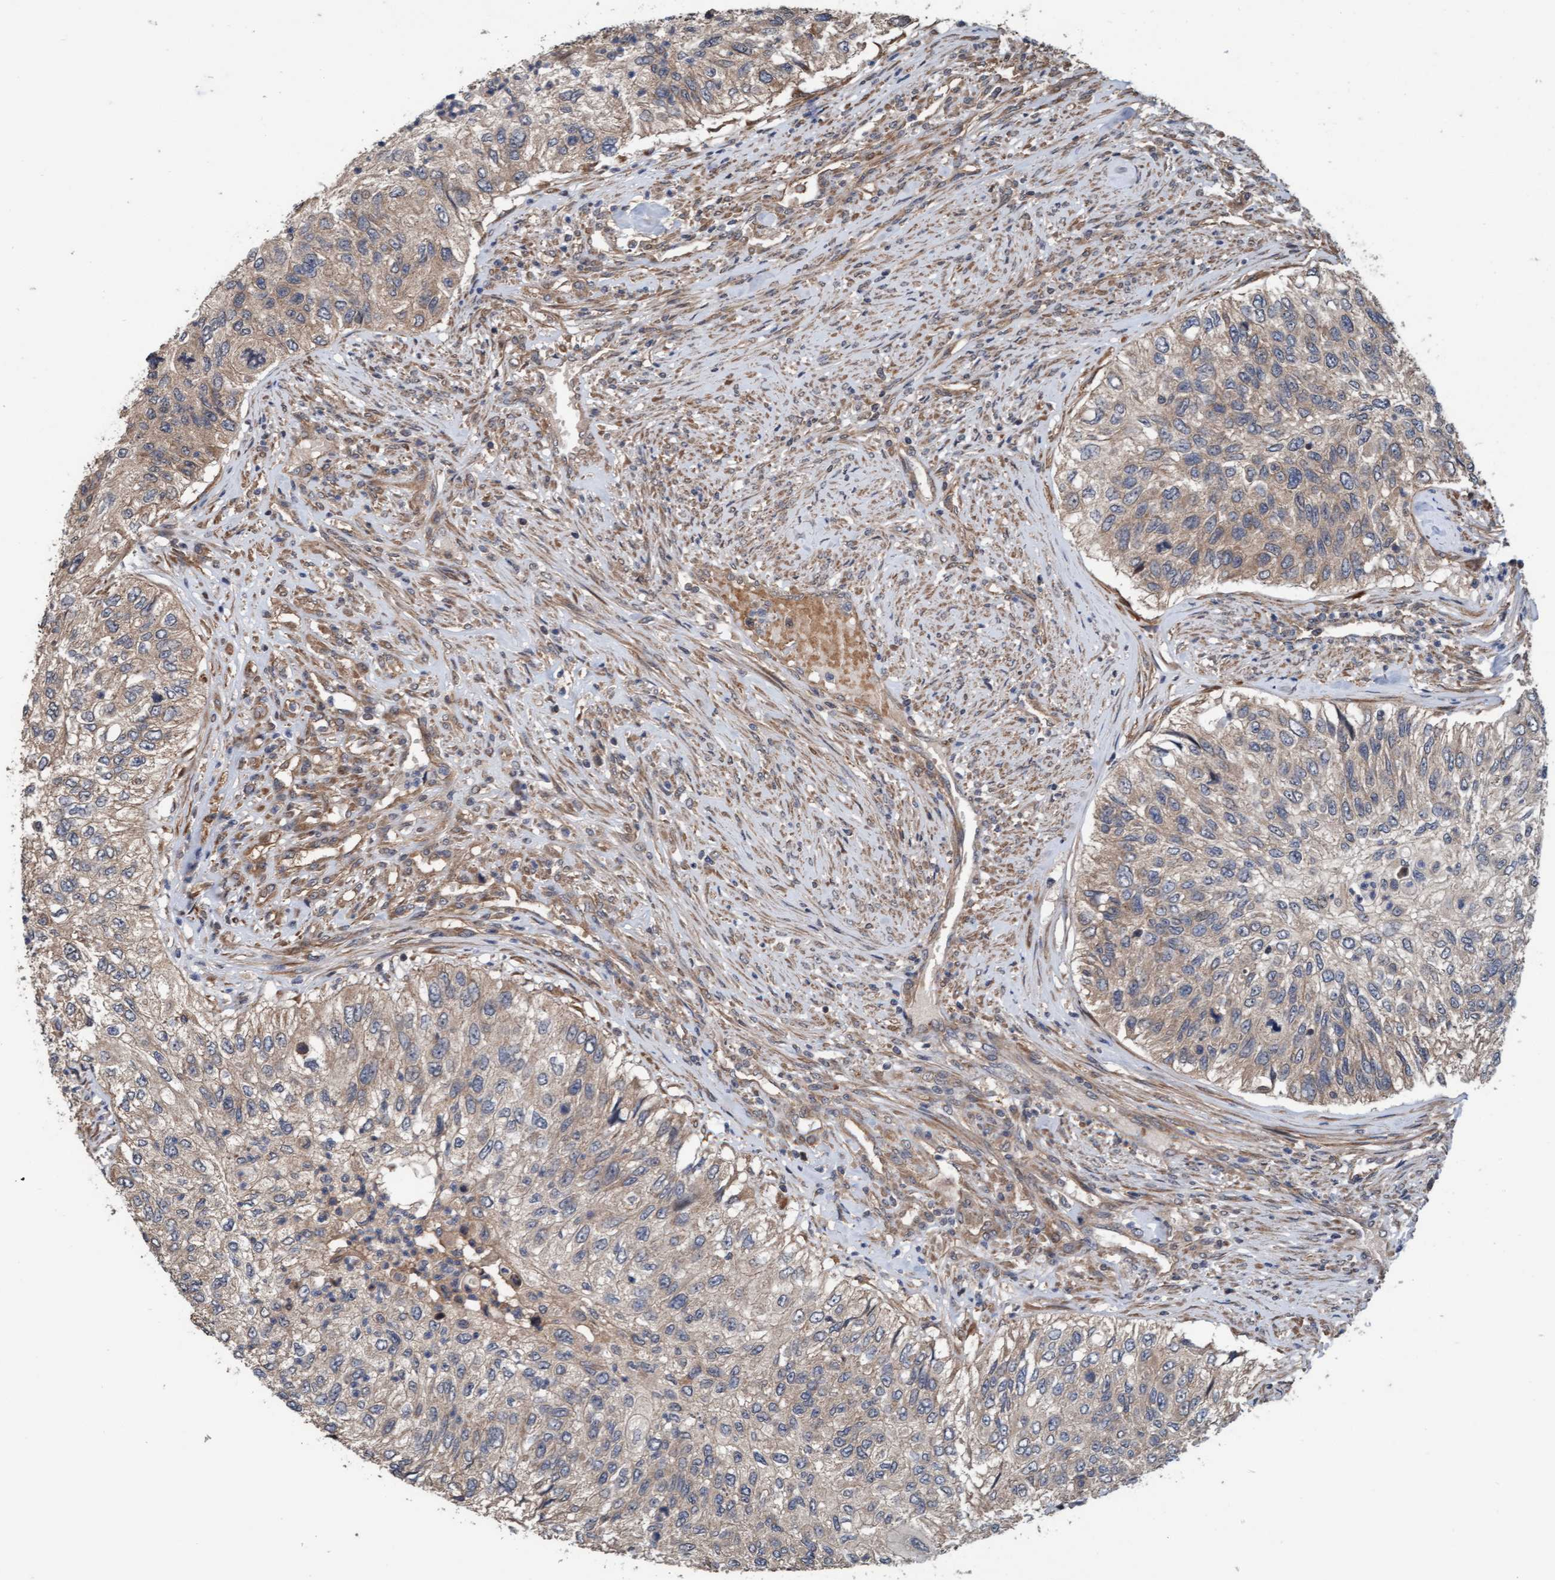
{"staining": {"intensity": "weak", "quantity": "25%-75%", "location": "cytoplasmic/membranous"}, "tissue": "urothelial cancer", "cell_type": "Tumor cells", "image_type": "cancer", "snomed": [{"axis": "morphology", "description": "Urothelial carcinoma, High grade"}, {"axis": "topography", "description": "Urinary bladder"}], "caption": "Weak cytoplasmic/membranous staining is seen in about 25%-75% of tumor cells in high-grade urothelial carcinoma. (DAB = brown stain, brightfield microscopy at high magnification).", "gene": "MLXIP", "patient": {"sex": "female", "age": 60}}